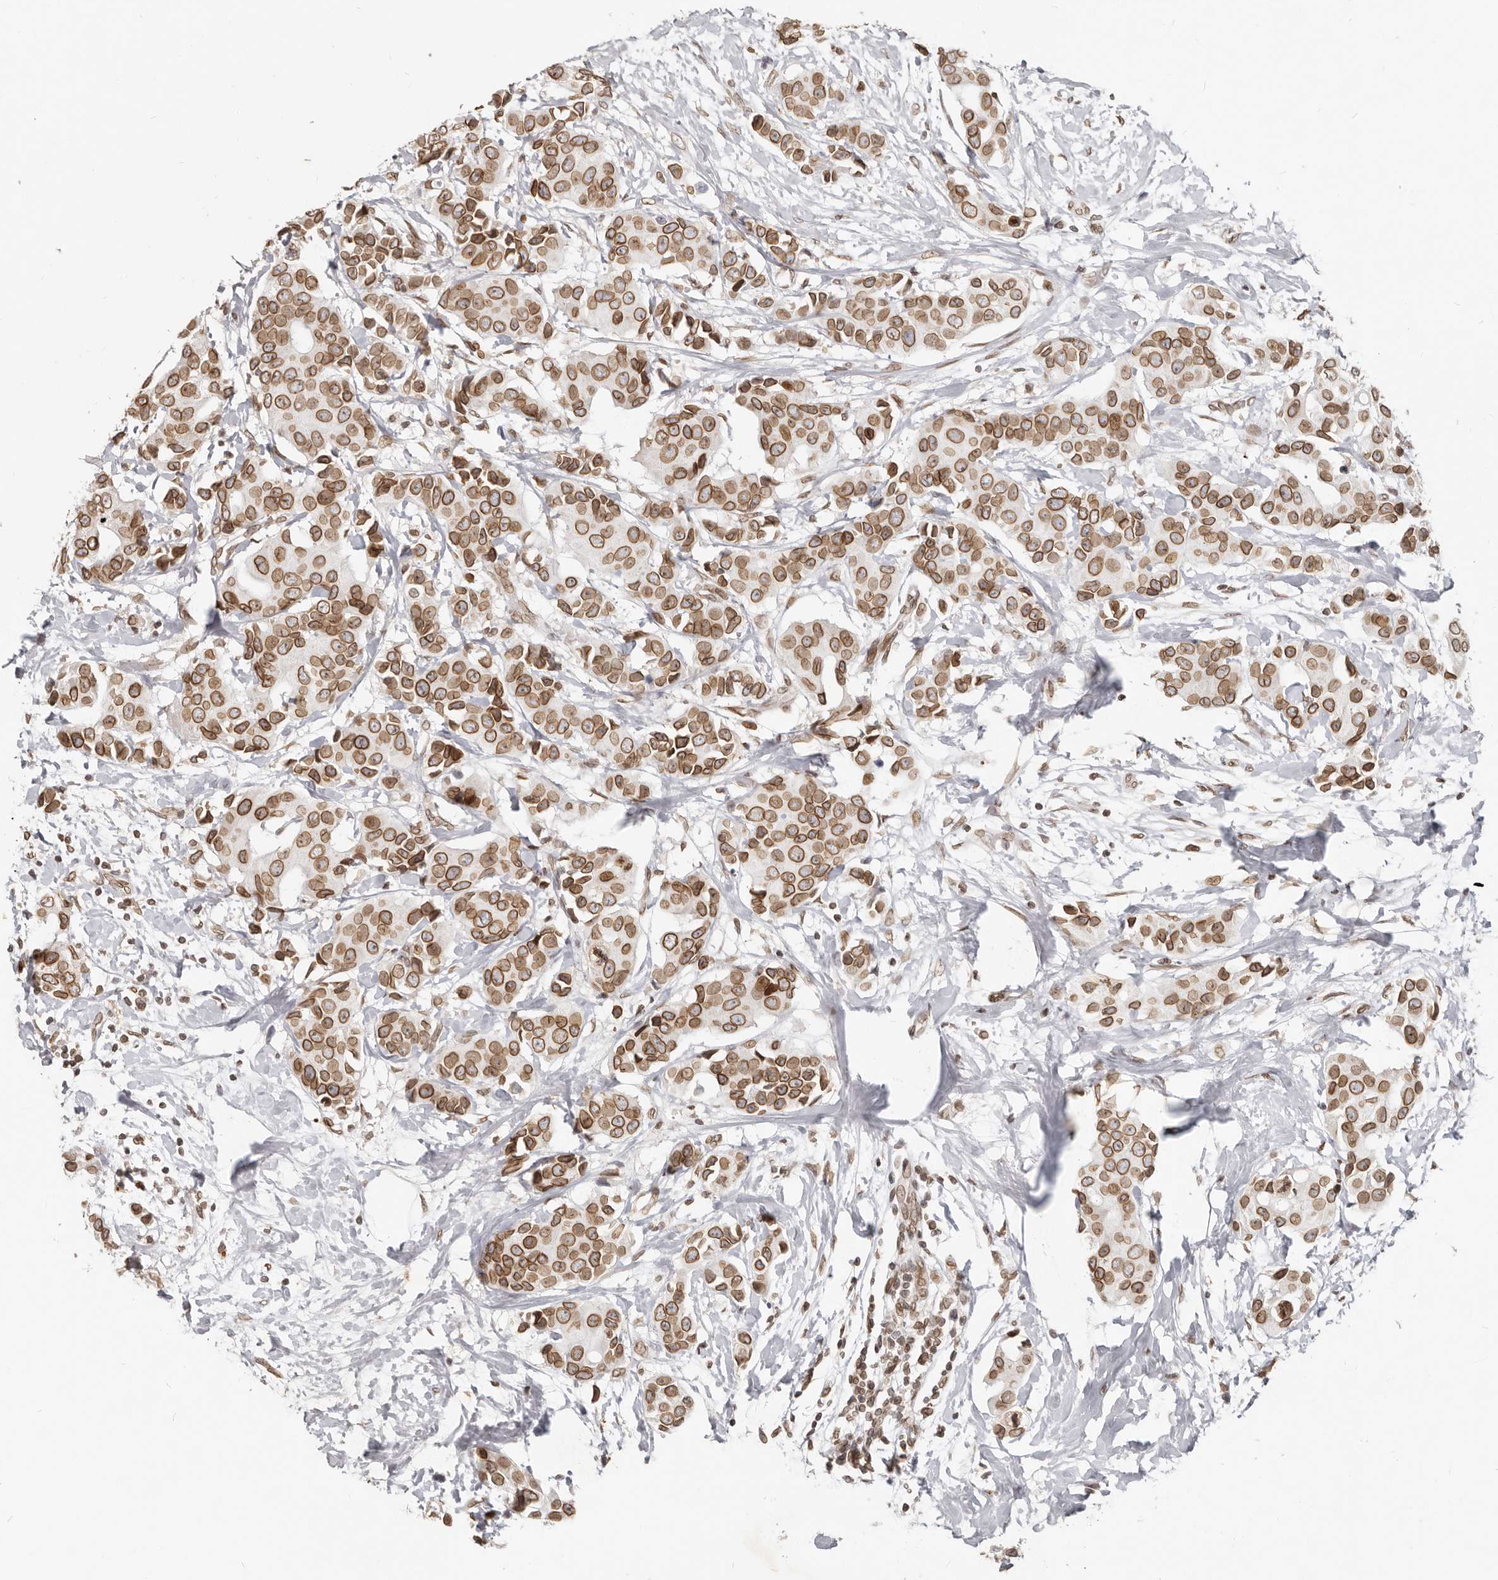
{"staining": {"intensity": "strong", "quantity": ">75%", "location": "cytoplasmic/membranous,nuclear"}, "tissue": "breast cancer", "cell_type": "Tumor cells", "image_type": "cancer", "snomed": [{"axis": "morphology", "description": "Normal tissue, NOS"}, {"axis": "morphology", "description": "Duct carcinoma"}, {"axis": "topography", "description": "Breast"}], "caption": "Human intraductal carcinoma (breast) stained with a protein marker reveals strong staining in tumor cells.", "gene": "NUP153", "patient": {"sex": "female", "age": 39}}